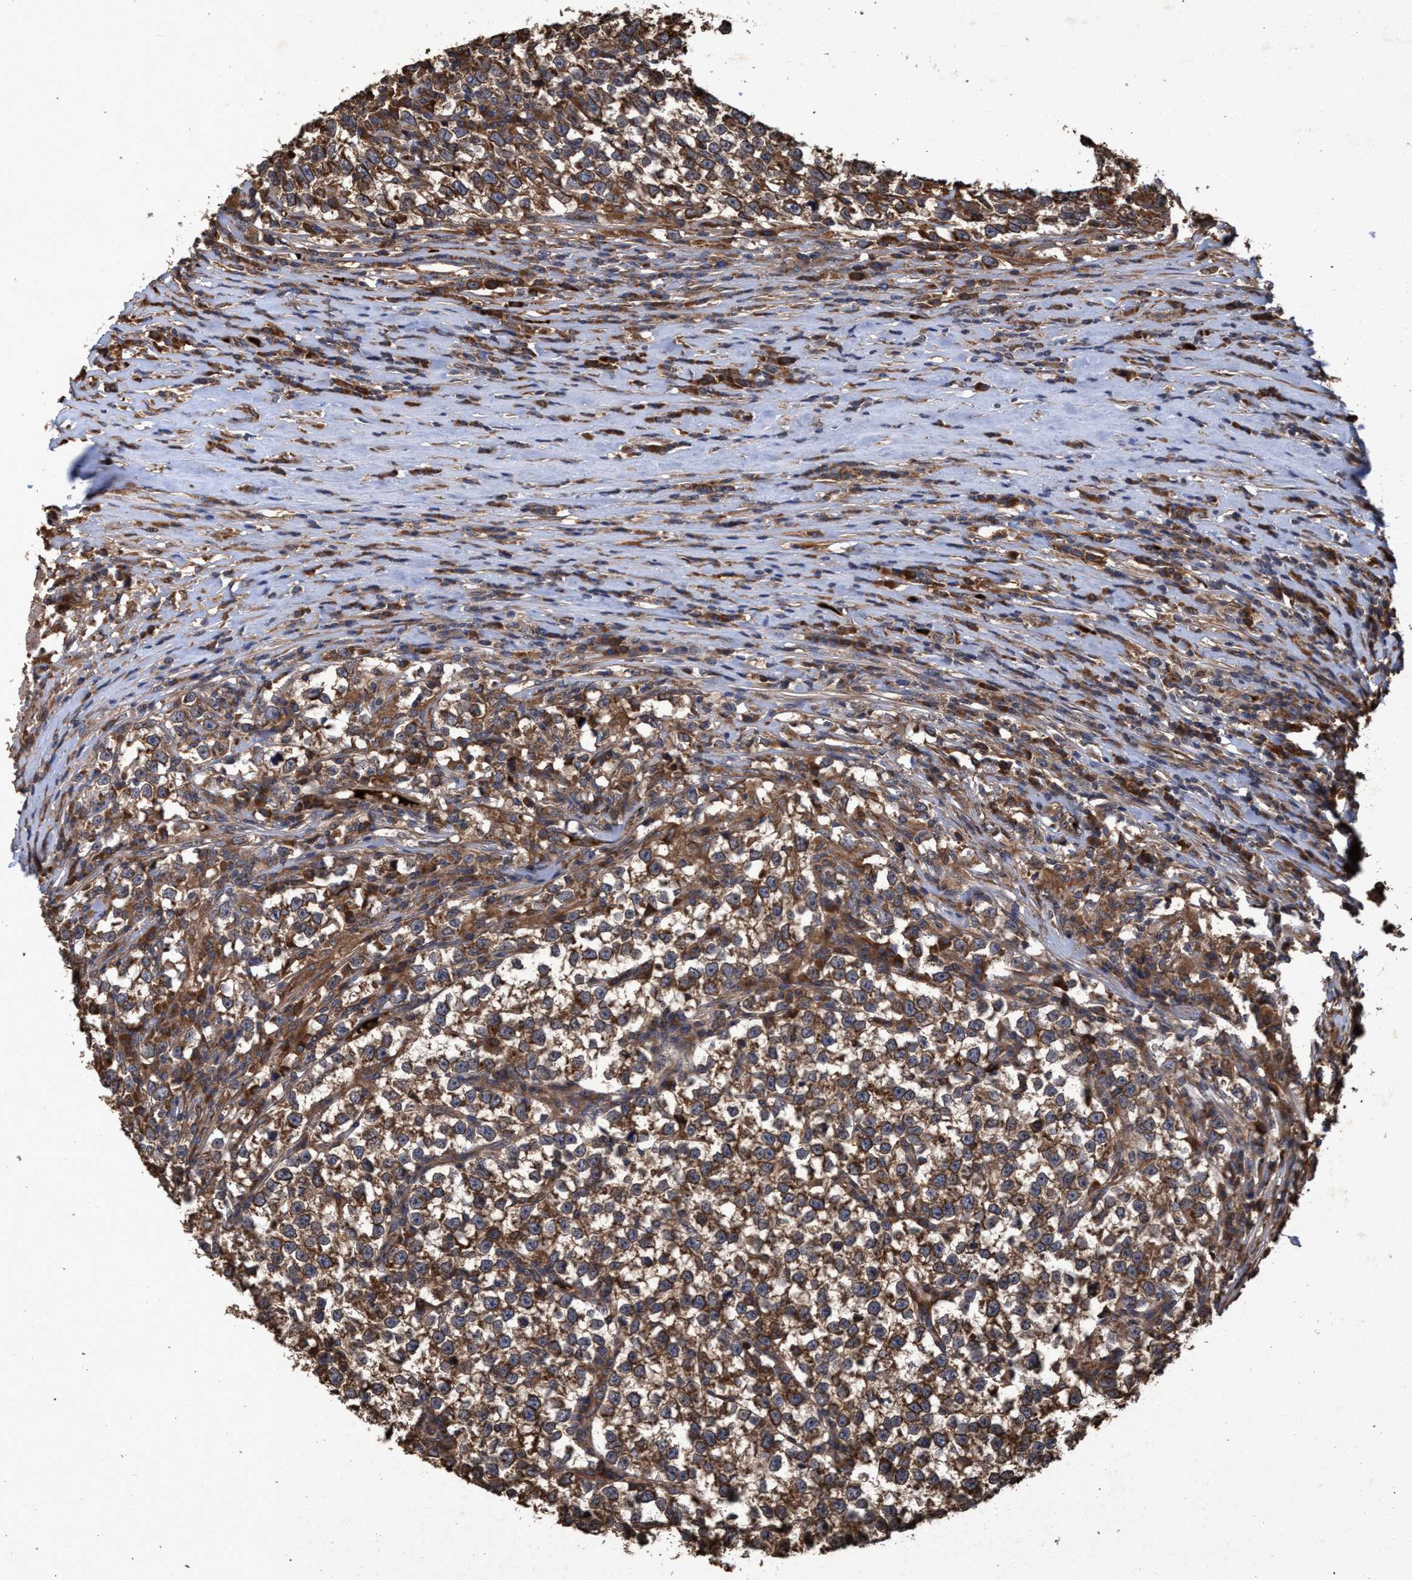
{"staining": {"intensity": "moderate", "quantity": ">75%", "location": "cytoplasmic/membranous"}, "tissue": "testis cancer", "cell_type": "Tumor cells", "image_type": "cancer", "snomed": [{"axis": "morphology", "description": "Normal tissue, NOS"}, {"axis": "morphology", "description": "Seminoma, NOS"}, {"axis": "topography", "description": "Testis"}], "caption": "An image of human seminoma (testis) stained for a protein exhibits moderate cytoplasmic/membranous brown staining in tumor cells.", "gene": "CHMP6", "patient": {"sex": "male", "age": 43}}